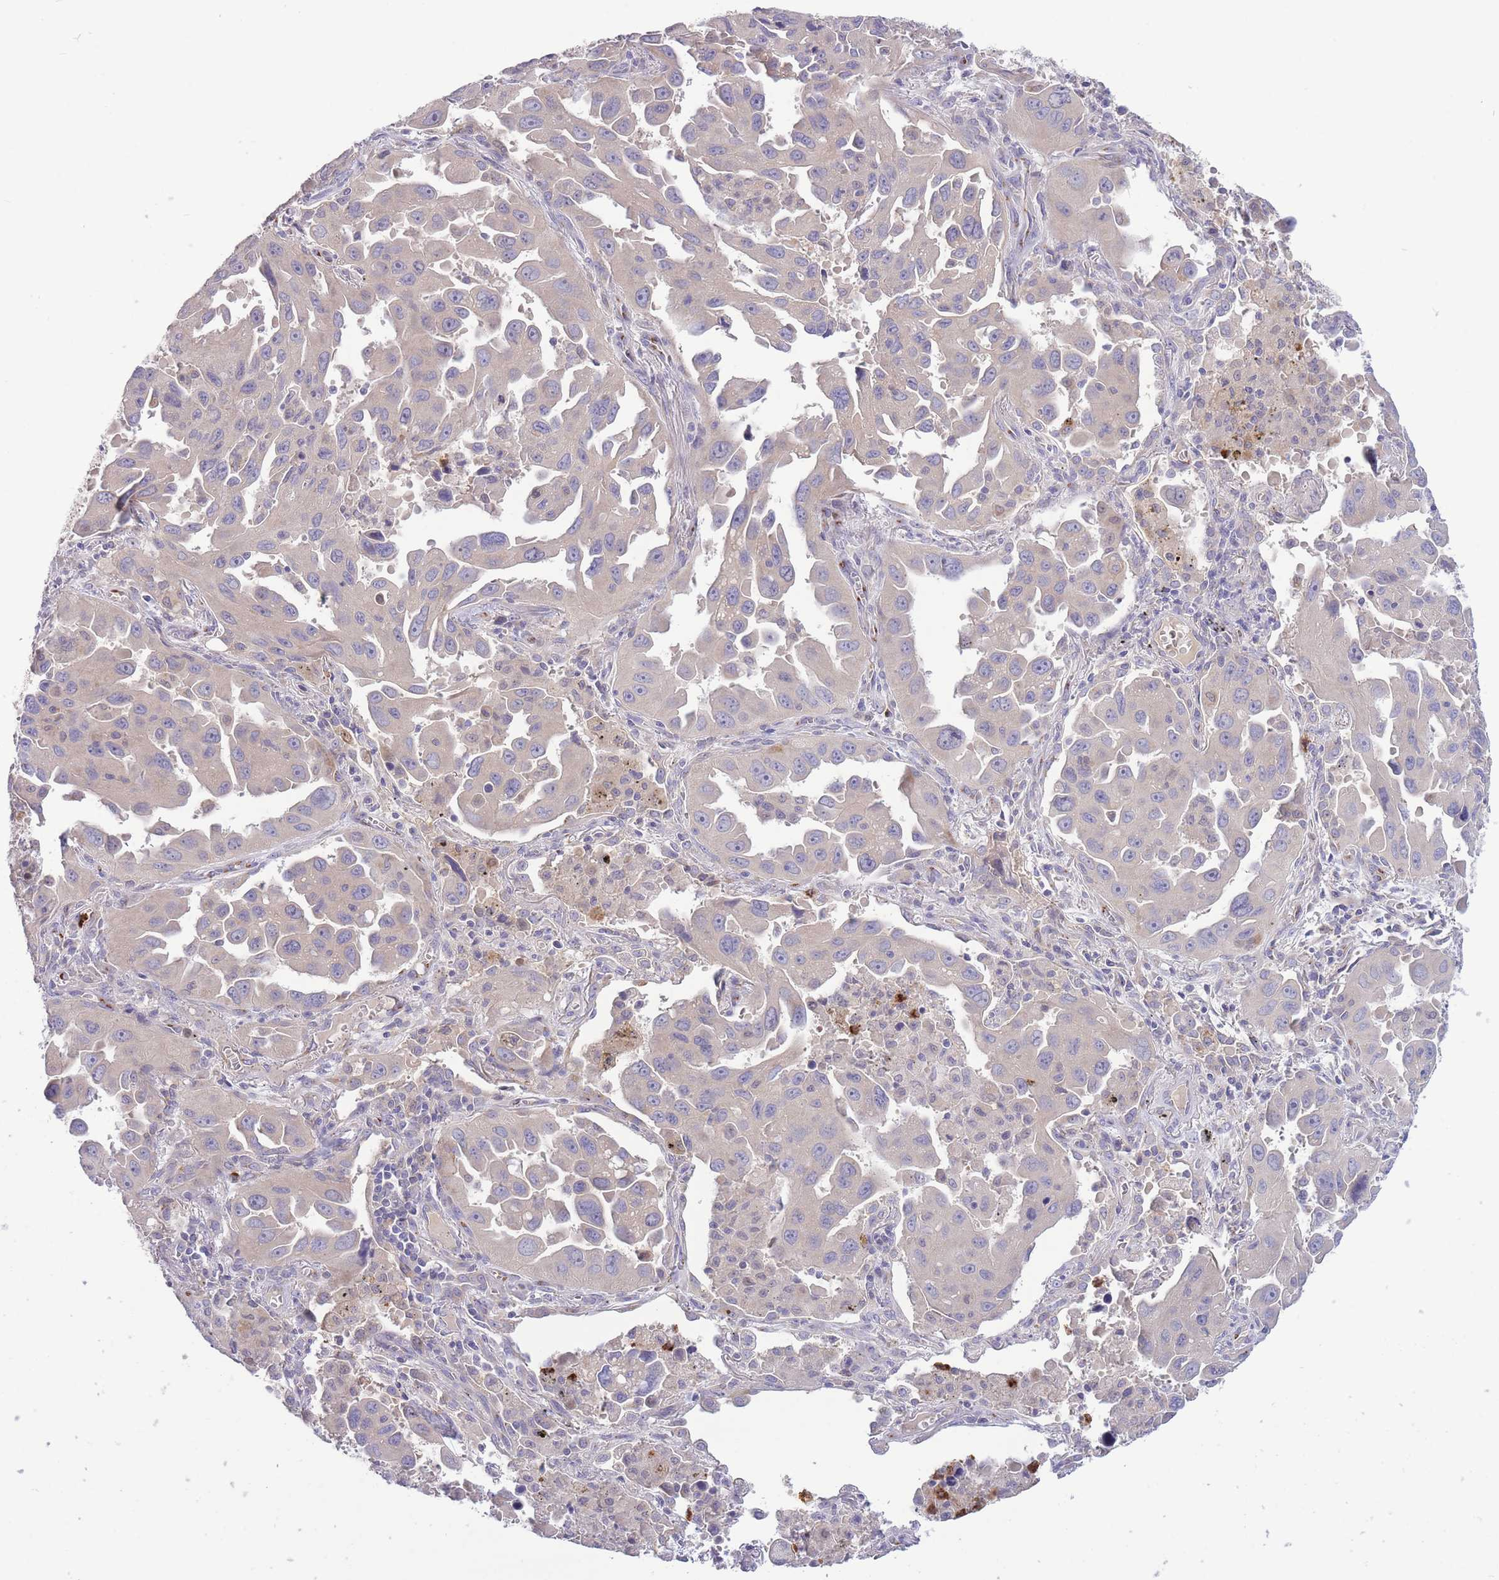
{"staining": {"intensity": "negative", "quantity": "none", "location": "none"}, "tissue": "lung cancer", "cell_type": "Tumor cells", "image_type": "cancer", "snomed": [{"axis": "morphology", "description": "Adenocarcinoma, NOS"}, {"axis": "topography", "description": "Lung"}], "caption": "A high-resolution histopathology image shows immunohistochemistry (IHC) staining of lung cancer, which demonstrates no significant staining in tumor cells.", "gene": "CENPM", "patient": {"sex": "male", "age": 66}}